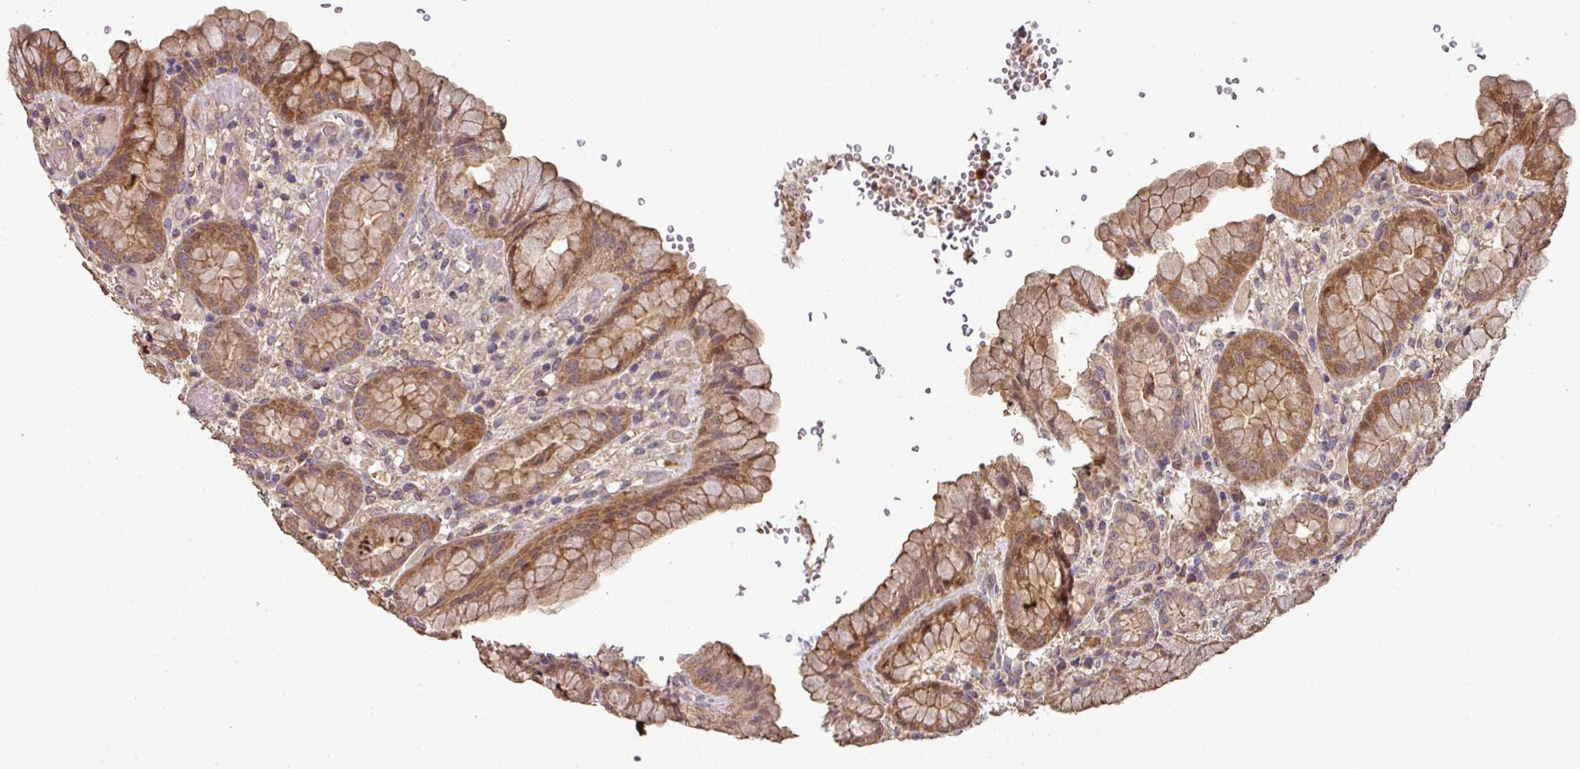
{"staining": {"intensity": "moderate", "quantity": "25%-75%", "location": "cytoplasmic/membranous"}, "tissue": "stomach", "cell_type": "Glandular cells", "image_type": "normal", "snomed": [{"axis": "morphology", "description": "Normal tissue, NOS"}, {"axis": "topography", "description": "Stomach, upper"}], "caption": "Immunohistochemistry (IHC) staining of unremarkable stomach, which reveals medium levels of moderate cytoplasmic/membranous expression in approximately 25%-75% of glandular cells indicating moderate cytoplasmic/membranous protein staining. The staining was performed using DAB (3,3'-diaminobenzidine) (brown) for protein detection and nuclei were counterstained in hematoxylin (blue).", "gene": "ISLR", "patient": {"sex": "male", "age": 52}}